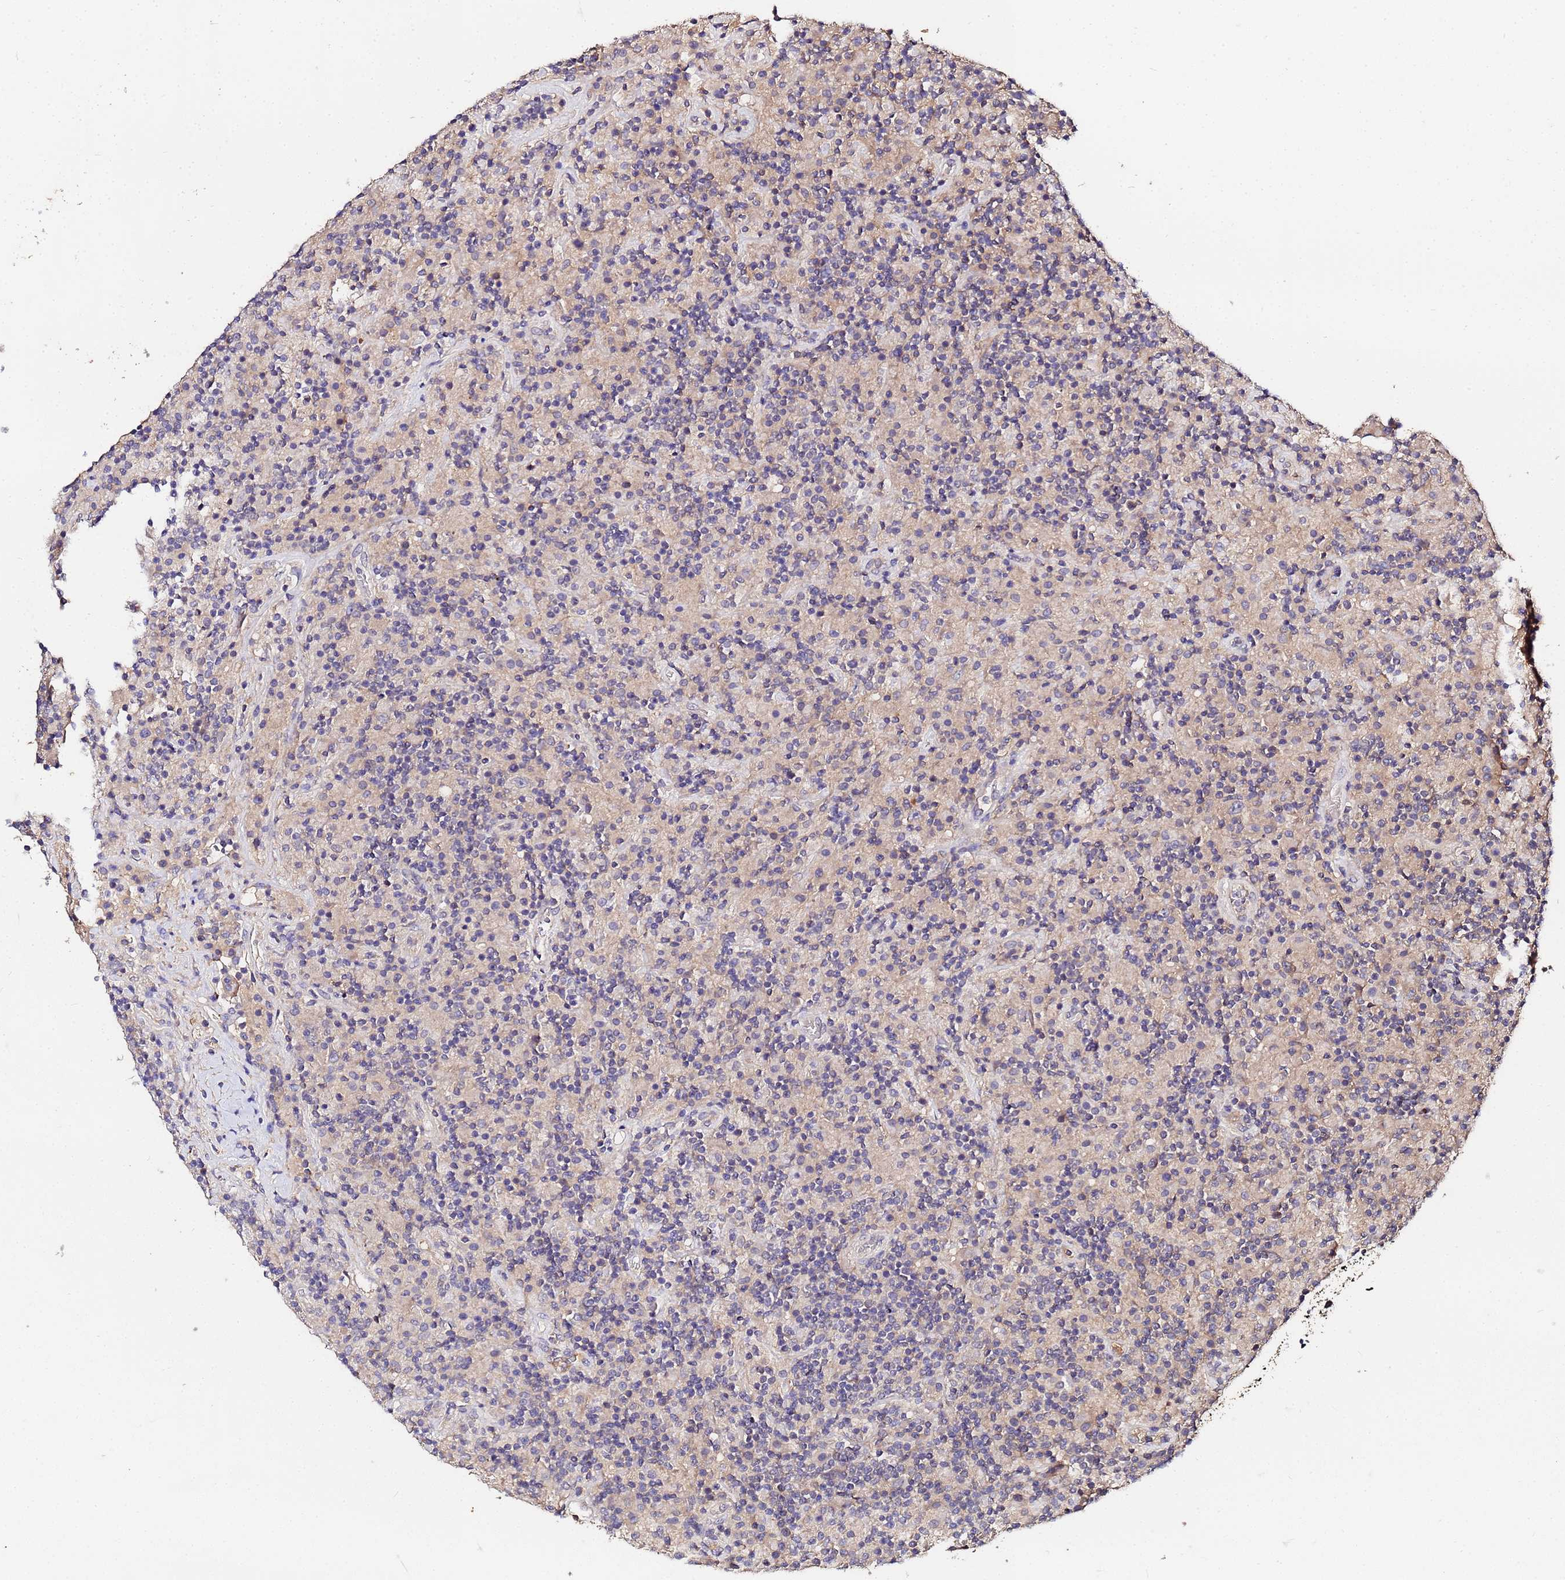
{"staining": {"intensity": "negative", "quantity": "none", "location": "none"}, "tissue": "lymphoma", "cell_type": "Tumor cells", "image_type": "cancer", "snomed": [{"axis": "morphology", "description": "Hodgkin's disease, NOS"}, {"axis": "topography", "description": "Lymph node"}], "caption": "Tumor cells show no significant staining in Hodgkin's disease.", "gene": "MTERF1", "patient": {"sex": "male", "age": 70}}